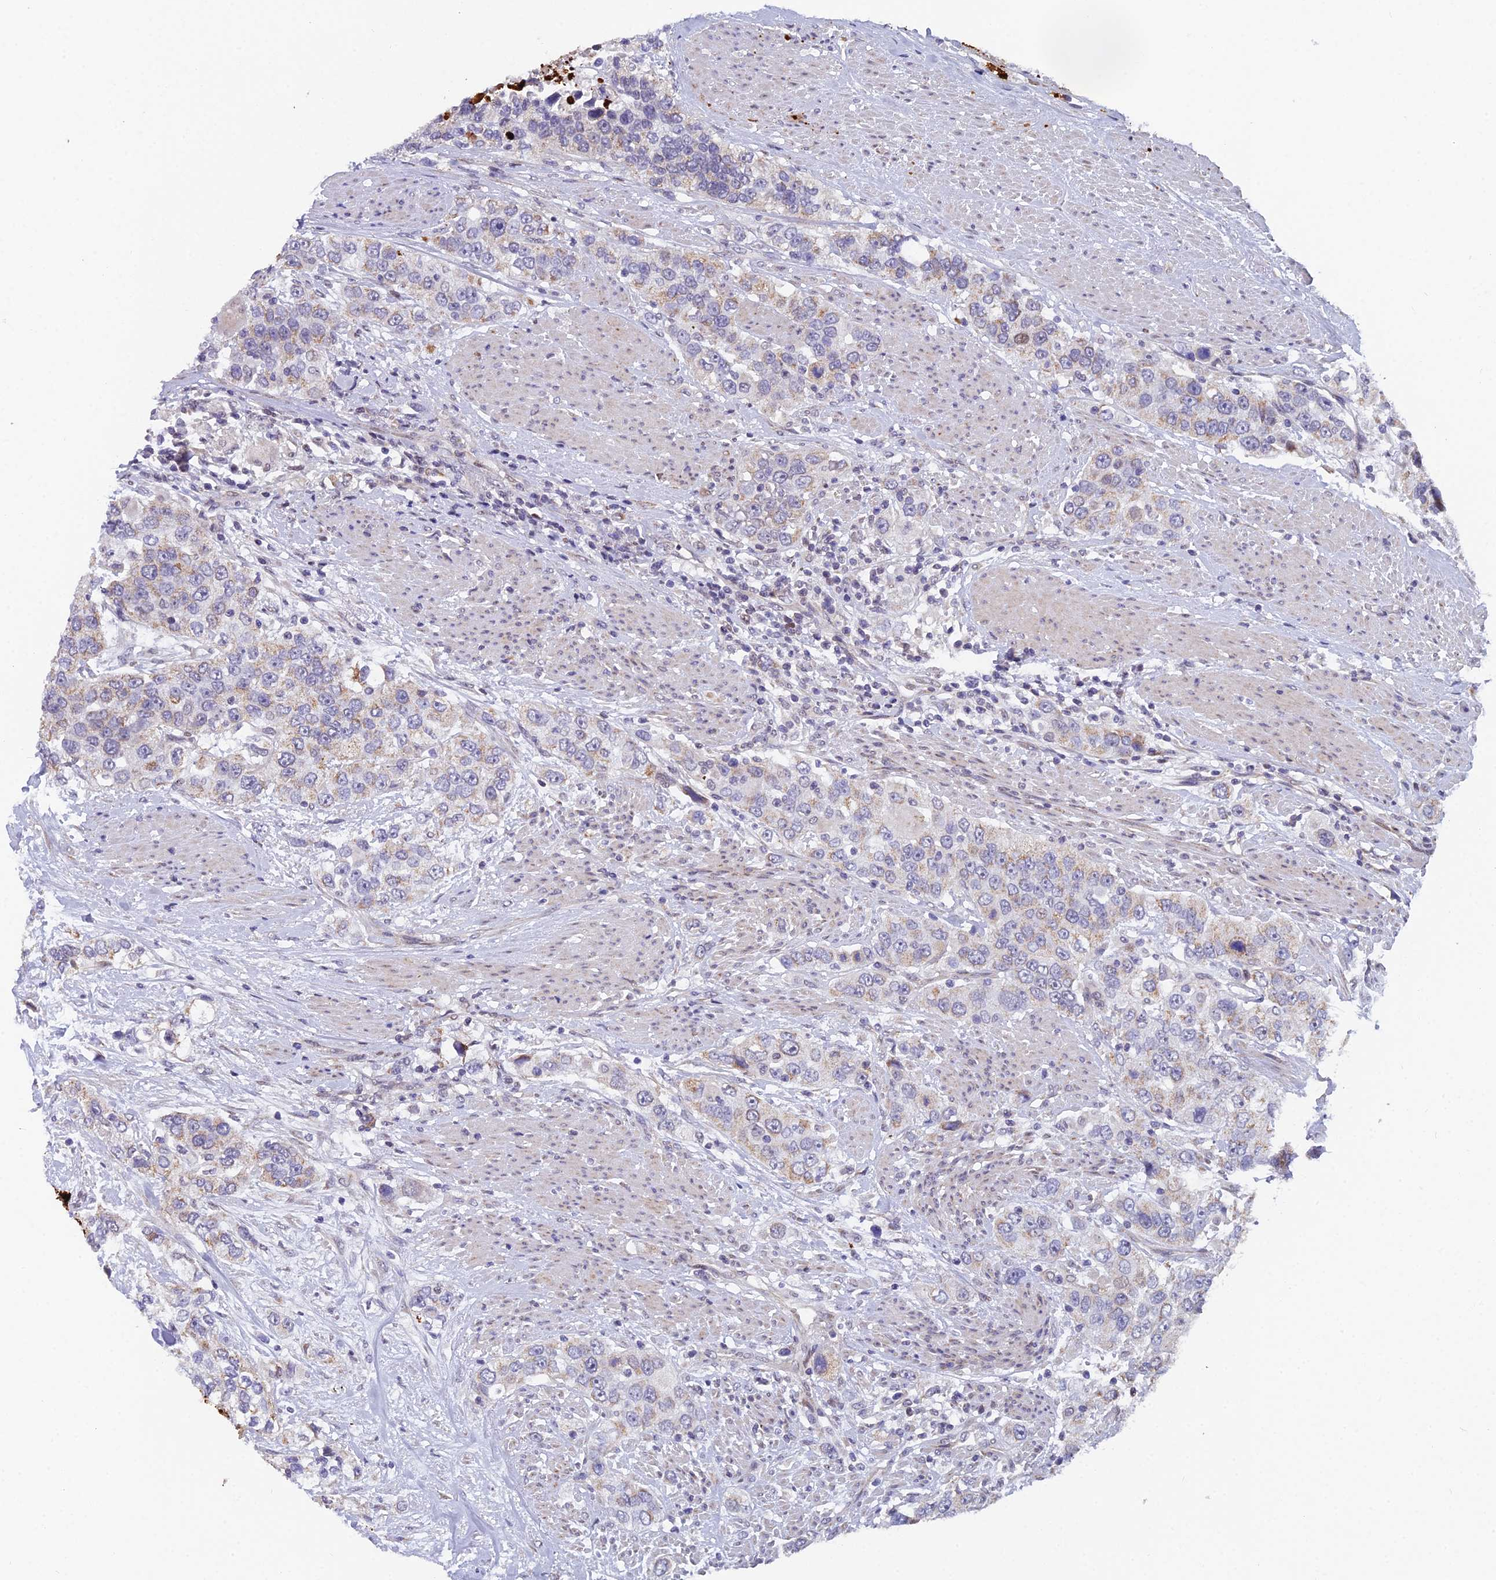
{"staining": {"intensity": "weak", "quantity": "<25%", "location": "cytoplasmic/membranous"}, "tissue": "urothelial cancer", "cell_type": "Tumor cells", "image_type": "cancer", "snomed": [{"axis": "morphology", "description": "Urothelial carcinoma, High grade"}, {"axis": "topography", "description": "Urinary bladder"}], "caption": "High power microscopy histopathology image of an immunohistochemistry (IHC) micrograph of urothelial cancer, revealing no significant positivity in tumor cells. (Stains: DAB IHC with hematoxylin counter stain, Microscopy: brightfield microscopy at high magnification).", "gene": "XKR9", "patient": {"sex": "female", "age": 80}}